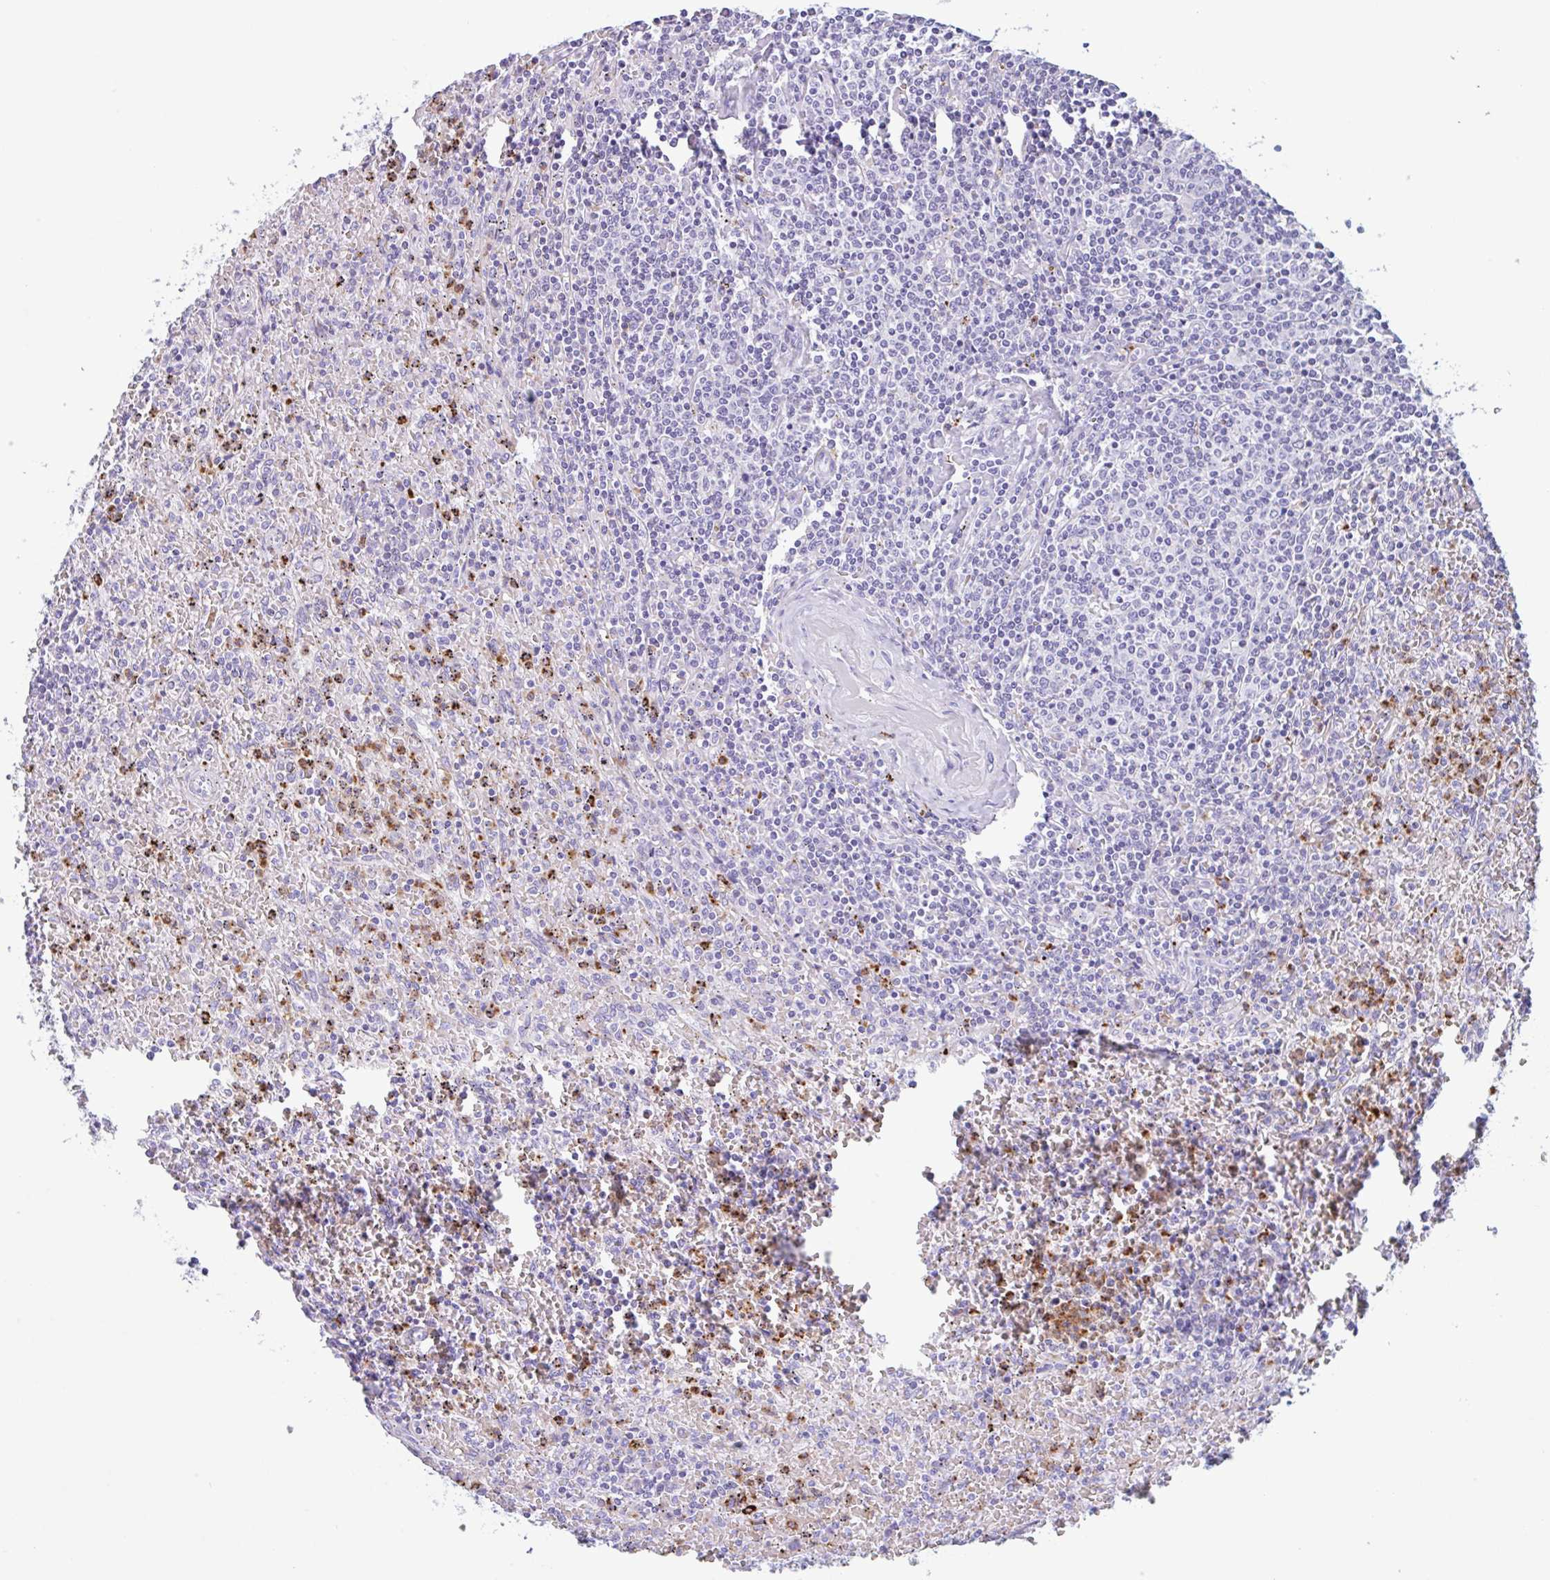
{"staining": {"intensity": "negative", "quantity": "none", "location": "none"}, "tissue": "lymphoma", "cell_type": "Tumor cells", "image_type": "cancer", "snomed": [{"axis": "morphology", "description": "Malignant lymphoma, non-Hodgkin's type, Low grade"}, {"axis": "topography", "description": "Spleen"}], "caption": "A high-resolution micrograph shows immunohistochemistry (IHC) staining of malignant lymphoma, non-Hodgkin's type (low-grade), which displays no significant staining in tumor cells.", "gene": "DTWD2", "patient": {"sex": "female", "age": 64}}